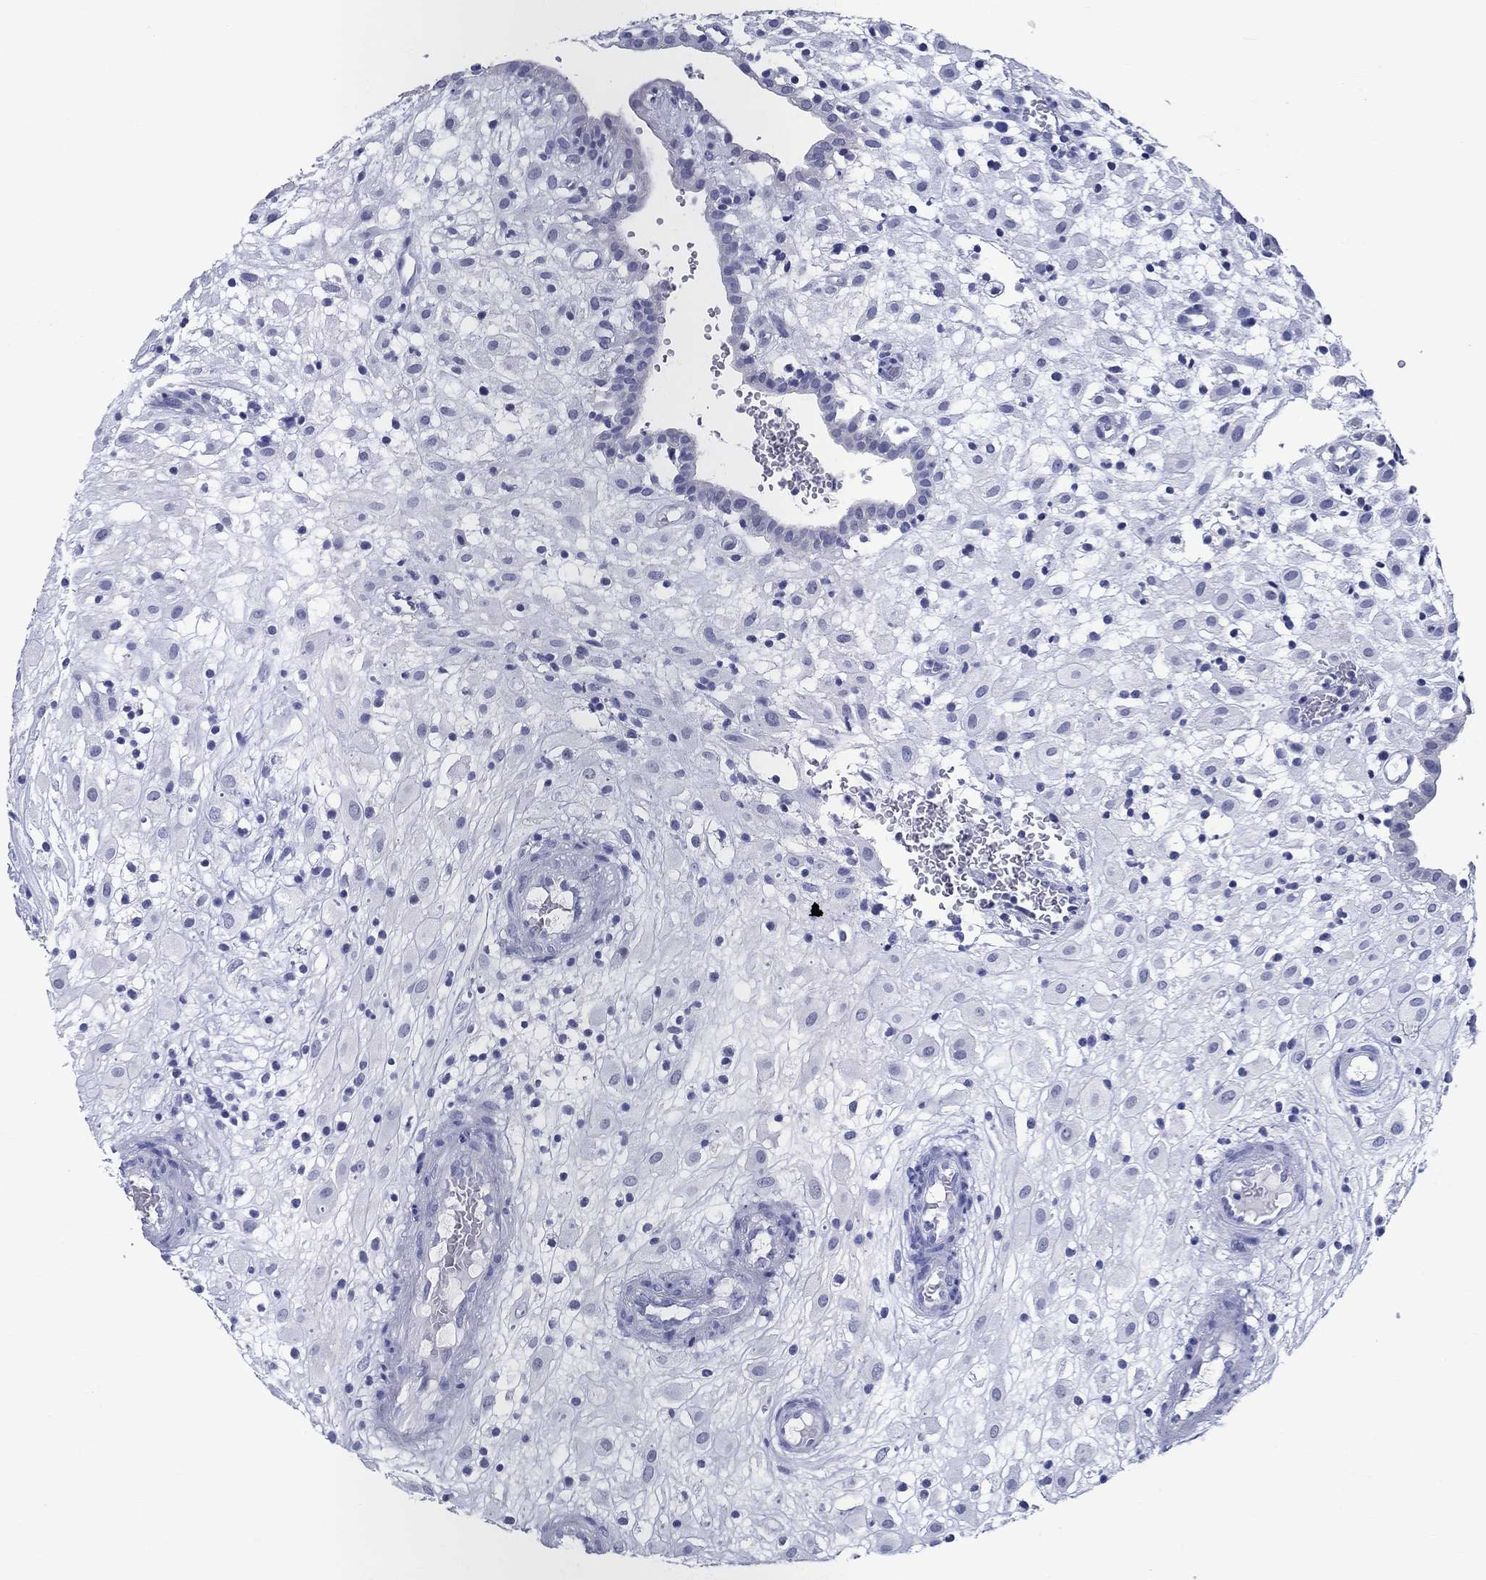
{"staining": {"intensity": "negative", "quantity": "none", "location": "none"}, "tissue": "placenta", "cell_type": "Decidual cells", "image_type": "normal", "snomed": [{"axis": "morphology", "description": "Normal tissue, NOS"}, {"axis": "topography", "description": "Placenta"}], "caption": "Decidual cells are negative for protein expression in normal human placenta. Nuclei are stained in blue.", "gene": "BSPRY", "patient": {"sex": "female", "age": 24}}